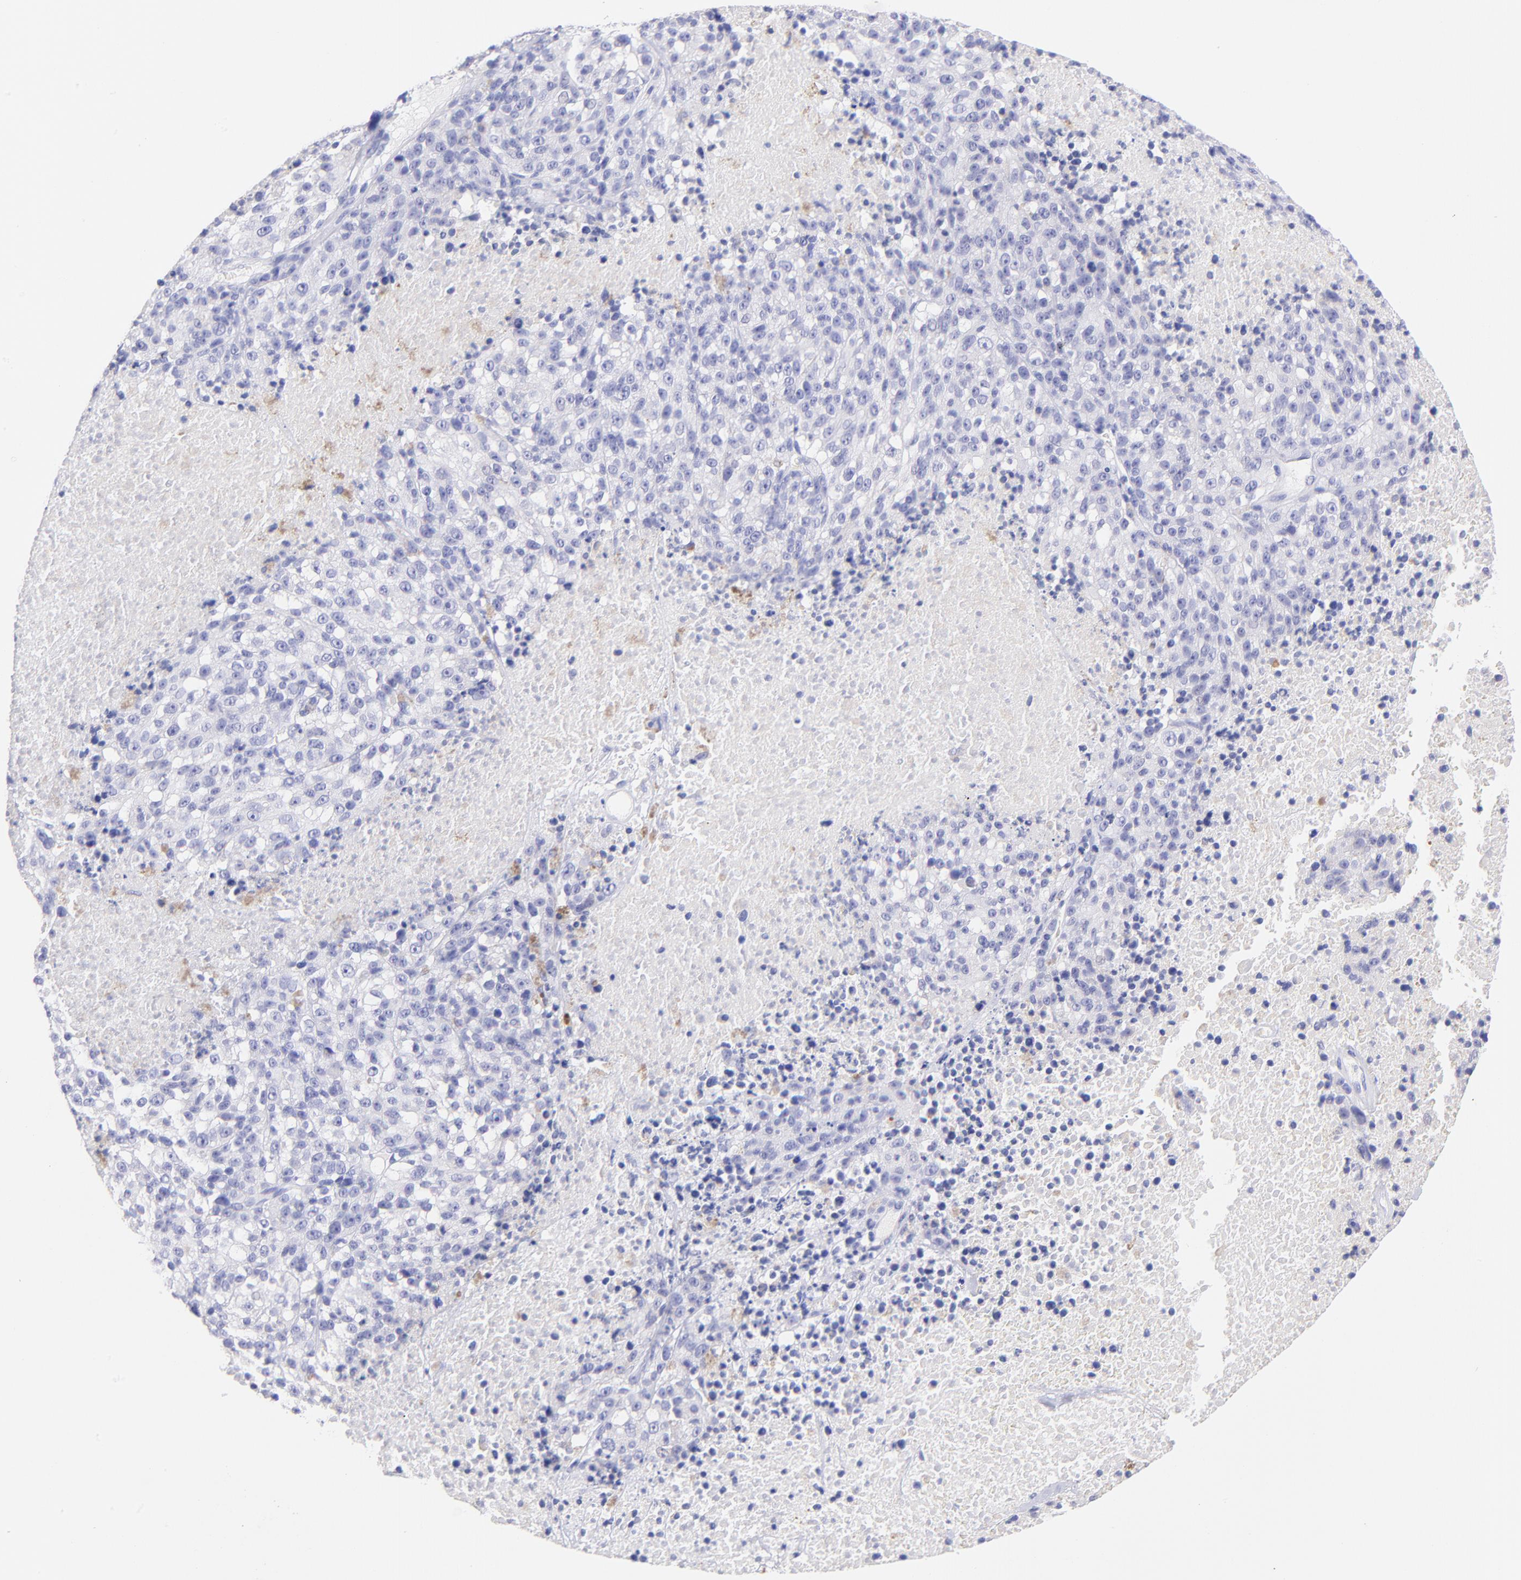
{"staining": {"intensity": "negative", "quantity": "none", "location": "none"}, "tissue": "melanoma", "cell_type": "Tumor cells", "image_type": "cancer", "snomed": [{"axis": "morphology", "description": "Malignant melanoma, Metastatic site"}, {"axis": "topography", "description": "Cerebral cortex"}], "caption": "There is no significant positivity in tumor cells of malignant melanoma (metastatic site).", "gene": "RAB3B", "patient": {"sex": "female", "age": 52}}